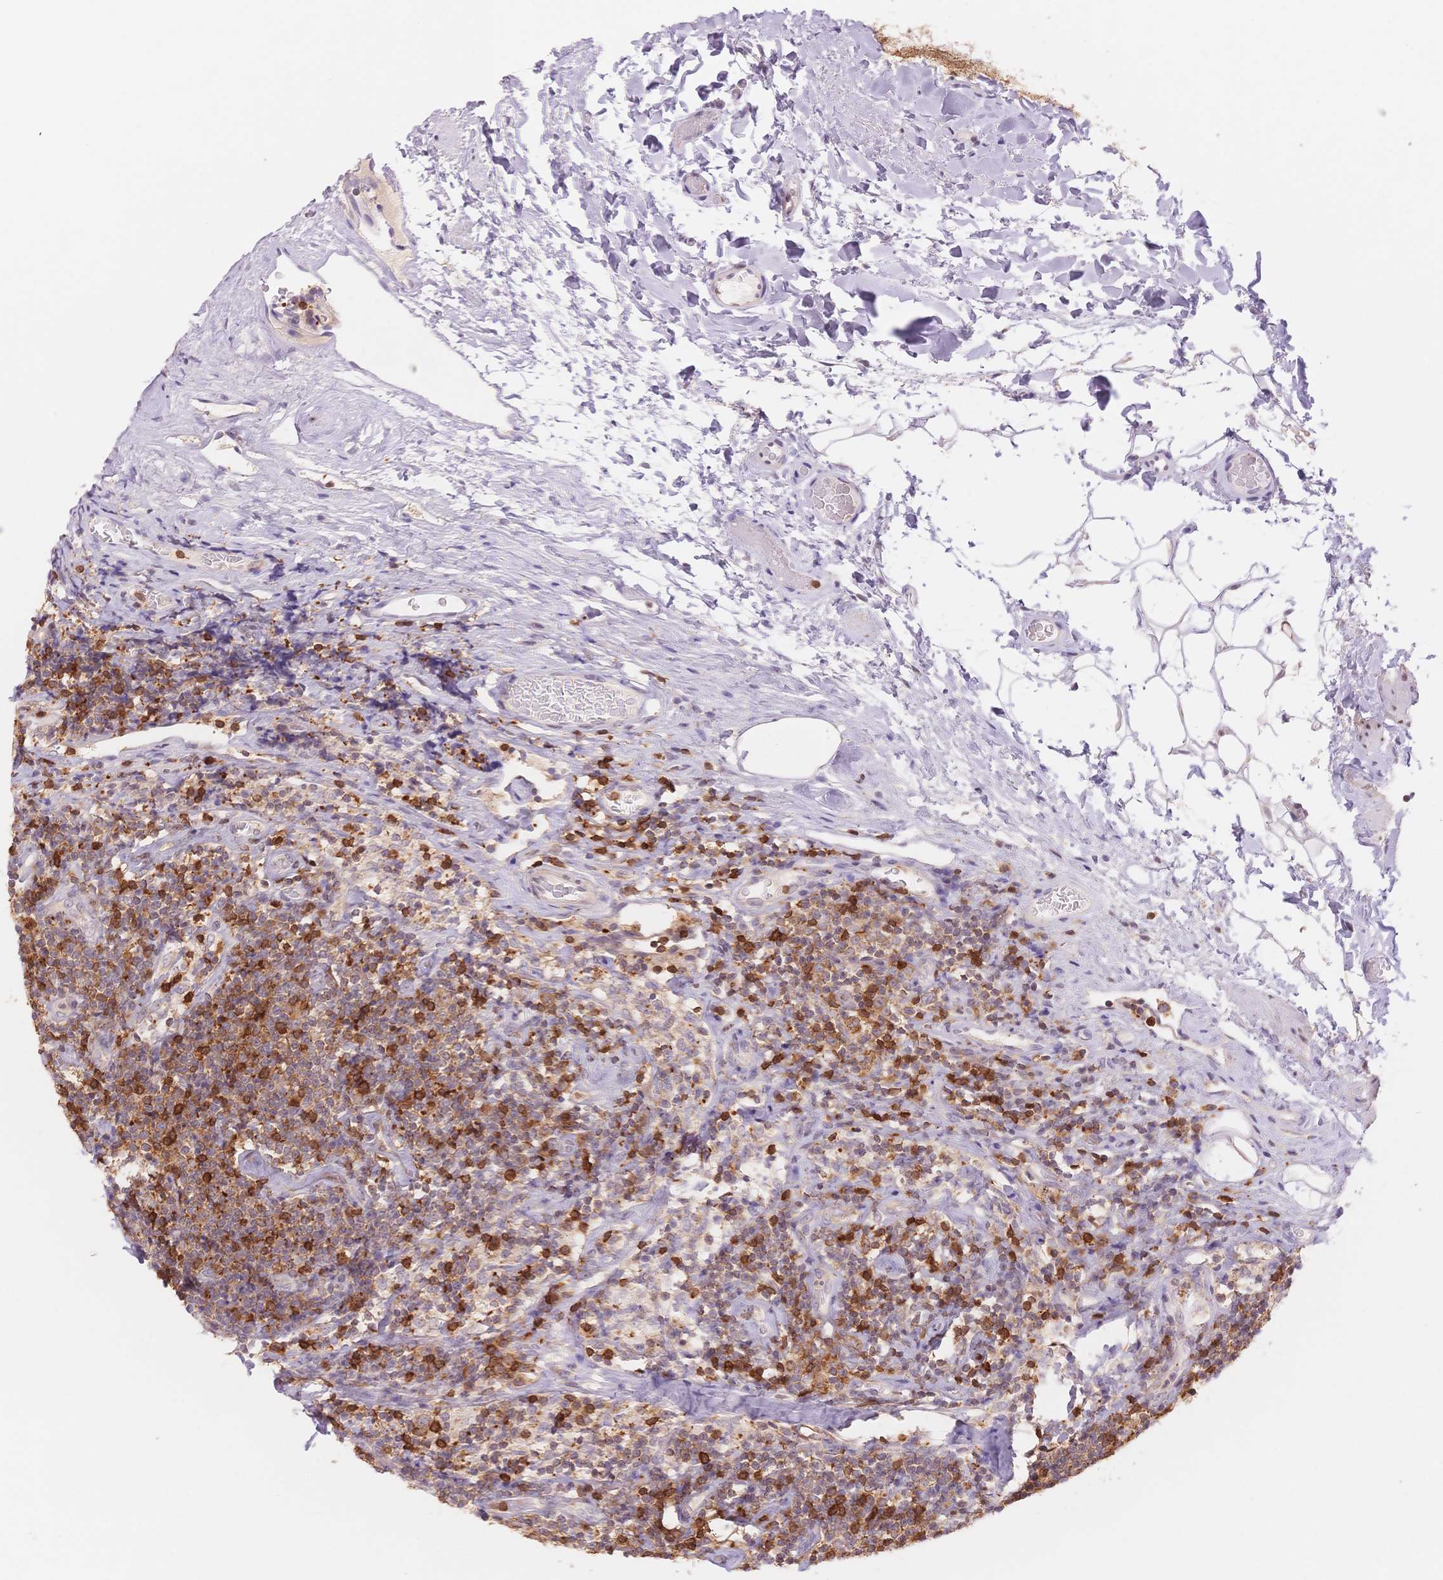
{"staining": {"intensity": "strong", "quantity": "<25%", "location": "cytoplasmic/membranous"}, "tissue": "lymphoma", "cell_type": "Tumor cells", "image_type": "cancer", "snomed": [{"axis": "morphology", "description": "Malignant lymphoma, non-Hodgkin's type, Low grade"}, {"axis": "topography", "description": "Lymph node"}], "caption": "Immunohistochemistry (IHC) (DAB (3,3'-diaminobenzidine)) staining of human low-grade malignant lymphoma, non-Hodgkin's type demonstrates strong cytoplasmic/membranous protein expression in about <25% of tumor cells.", "gene": "STK39", "patient": {"sex": "male", "age": 81}}